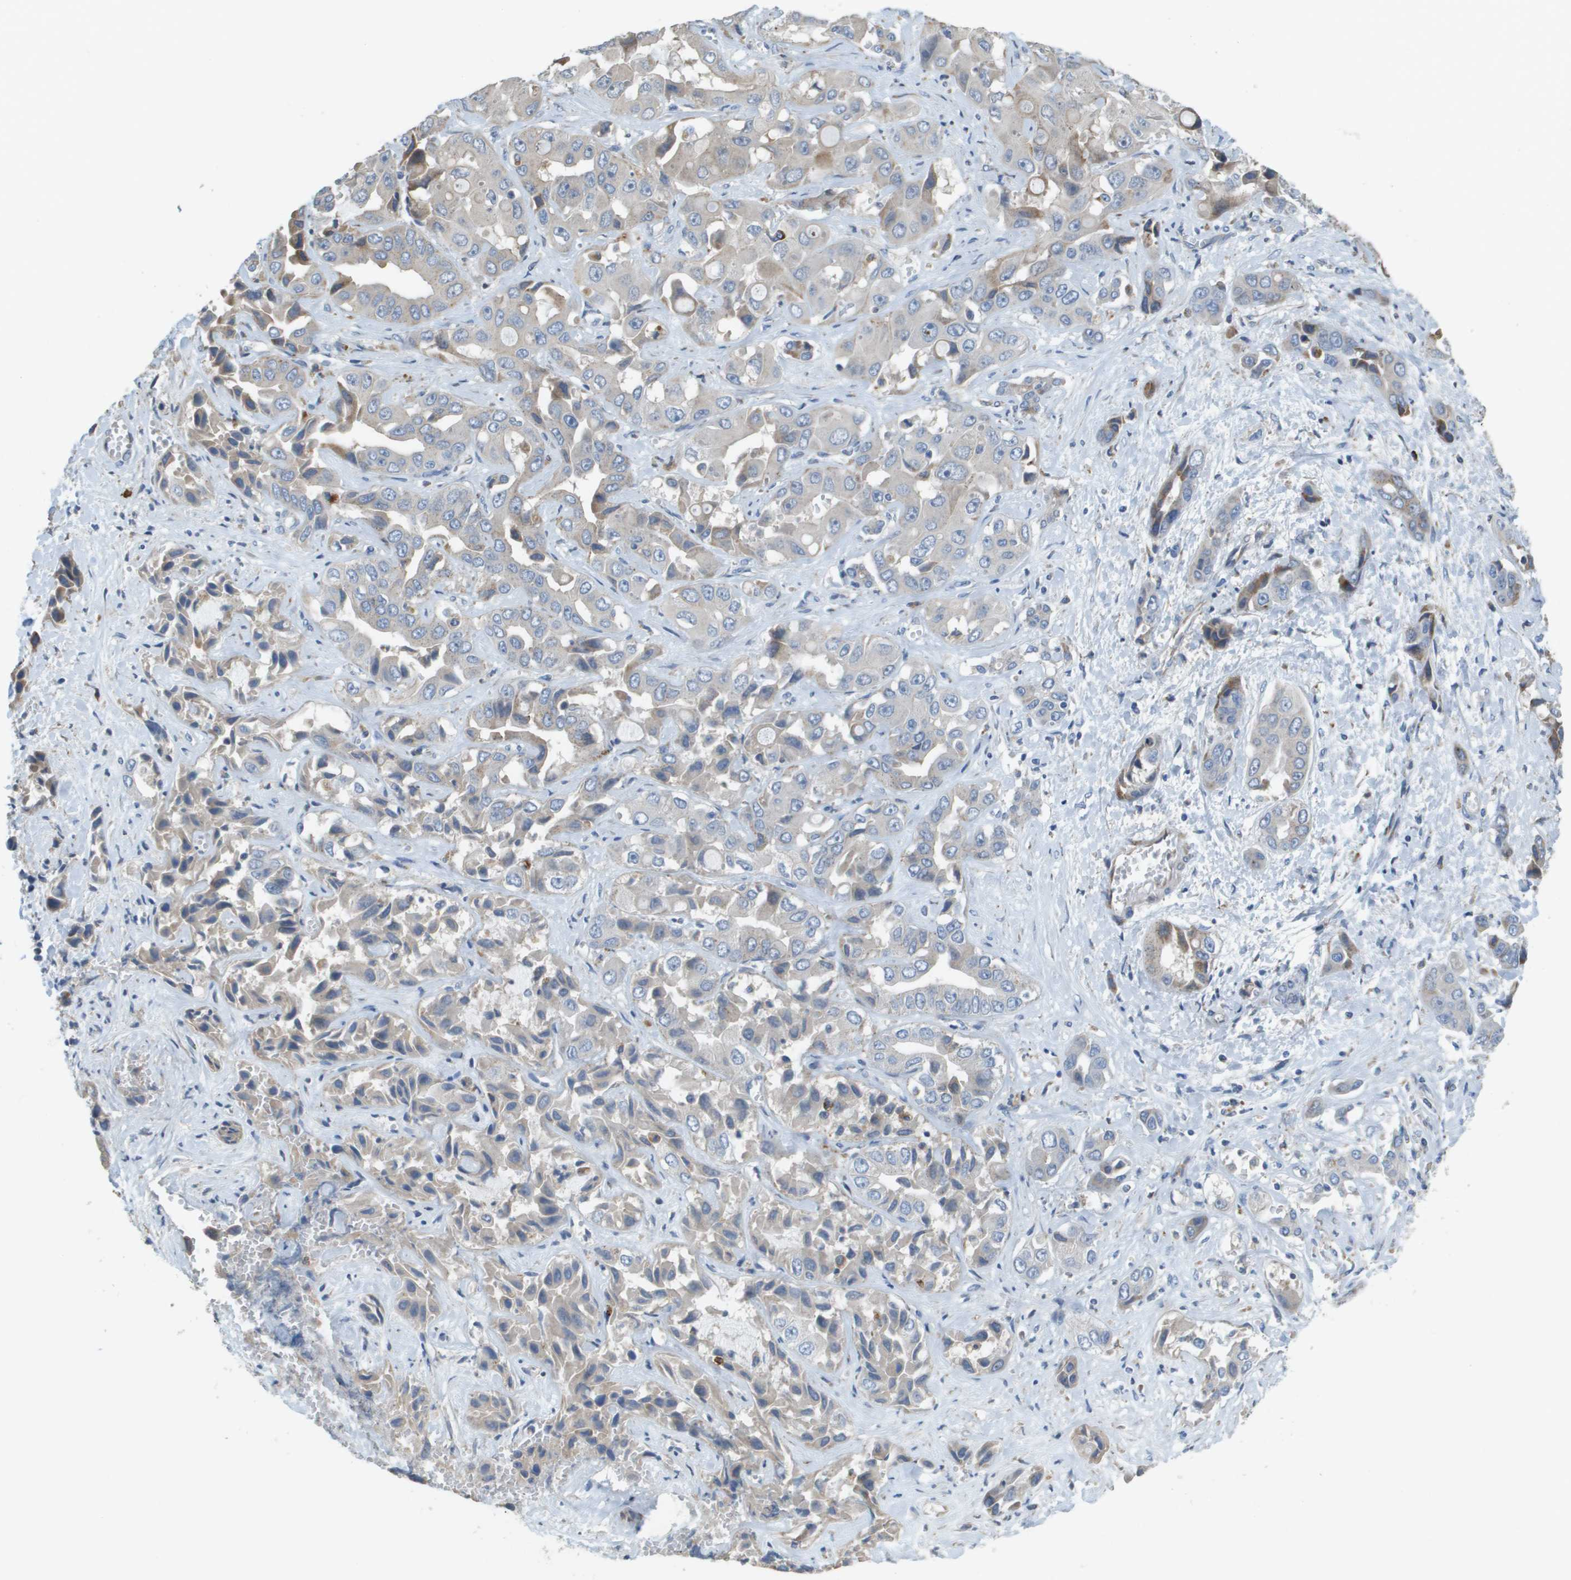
{"staining": {"intensity": "negative", "quantity": "none", "location": "none"}, "tissue": "liver cancer", "cell_type": "Tumor cells", "image_type": "cancer", "snomed": [{"axis": "morphology", "description": "Cholangiocarcinoma"}, {"axis": "topography", "description": "Liver"}], "caption": "Immunohistochemical staining of human cholangiocarcinoma (liver) exhibits no significant positivity in tumor cells.", "gene": "CASP10", "patient": {"sex": "female", "age": 52}}